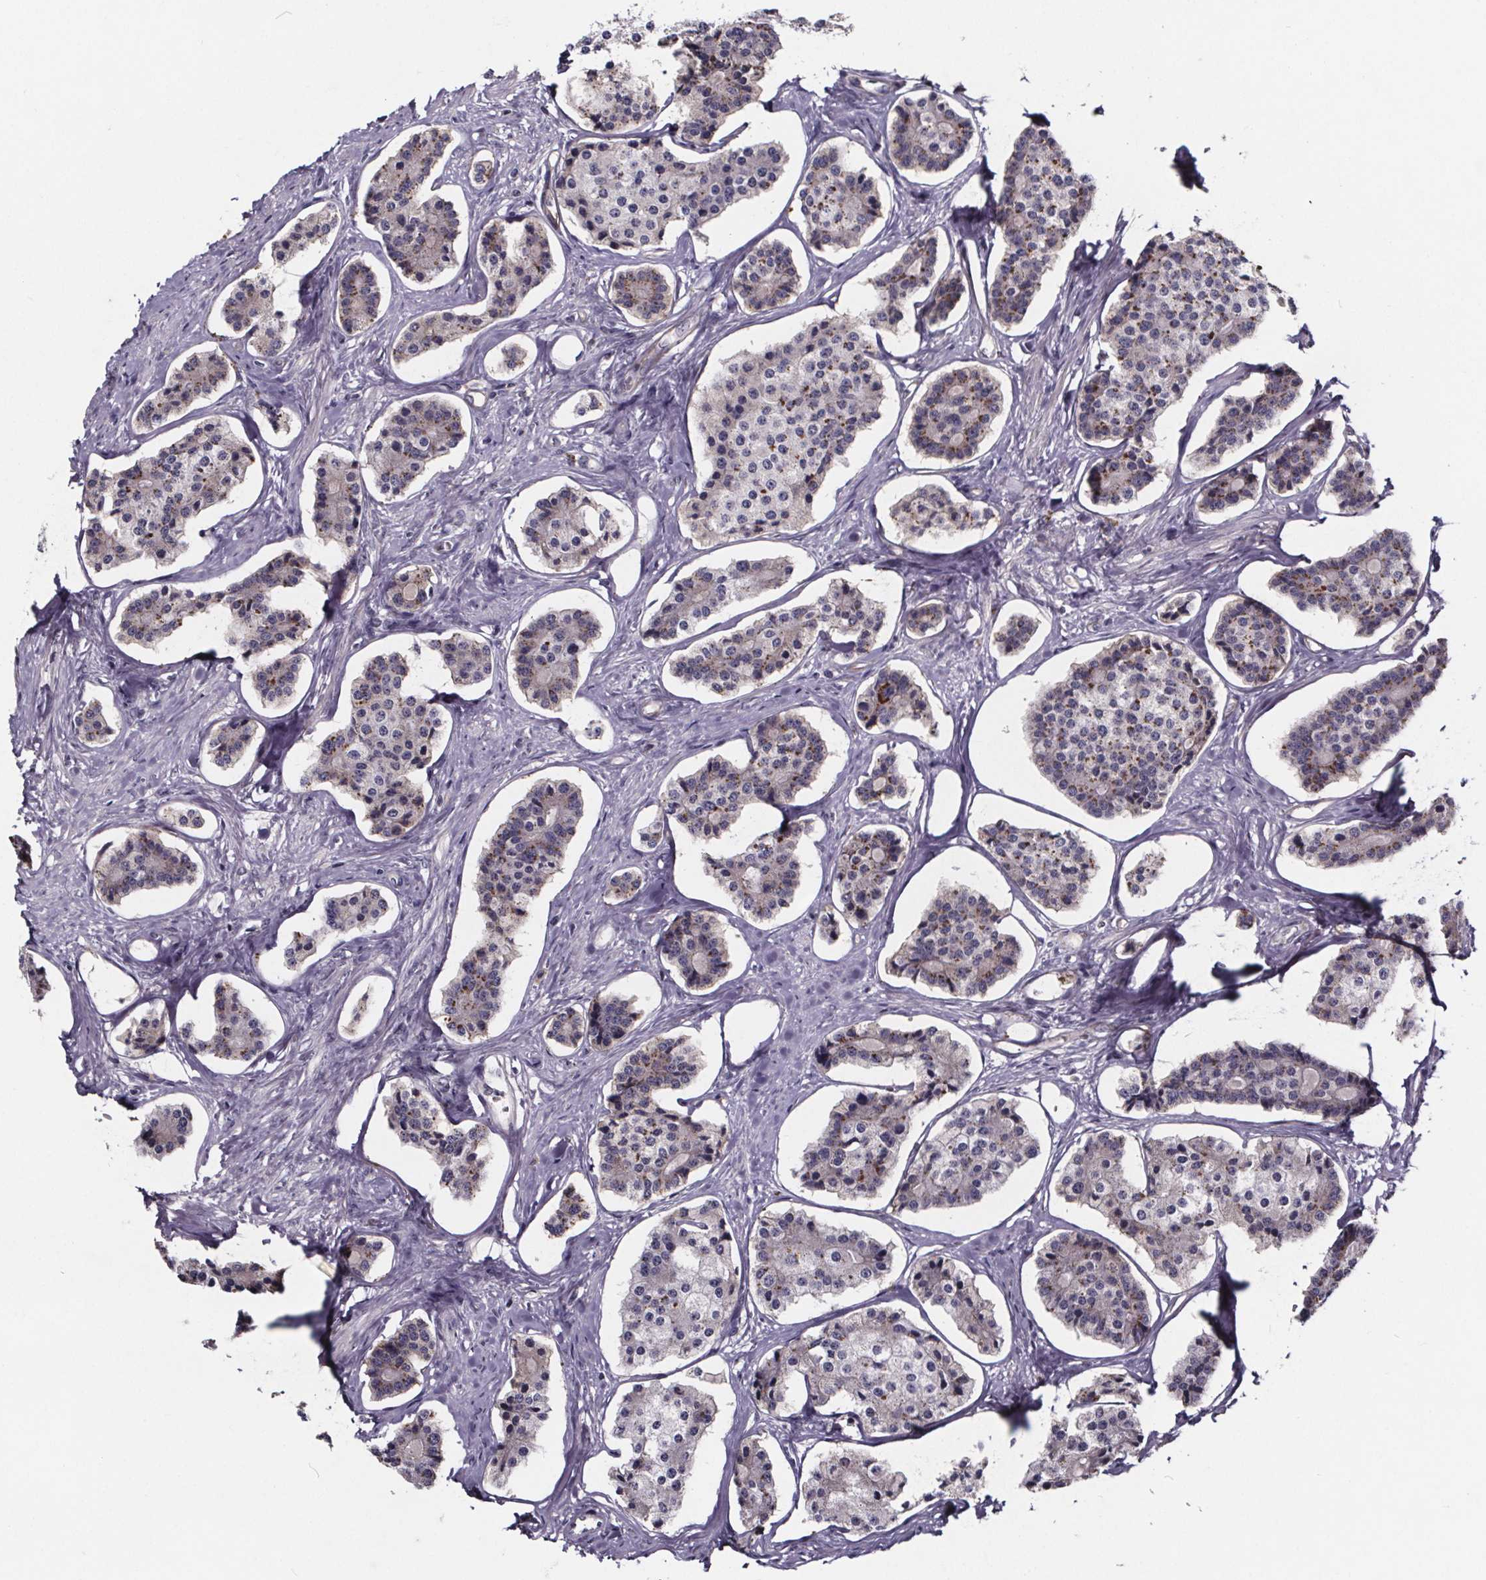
{"staining": {"intensity": "moderate", "quantity": "<25%", "location": "cytoplasmic/membranous"}, "tissue": "carcinoid", "cell_type": "Tumor cells", "image_type": "cancer", "snomed": [{"axis": "morphology", "description": "Carcinoid, malignant, NOS"}, {"axis": "topography", "description": "Small intestine"}], "caption": "An image of human carcinoid stained for a protein demonstrates moderate cytoplasmic/membranous brown staining in tumor cells.", "gene": "NPHP4", "patient": {"sex": "female", "age": 65}}